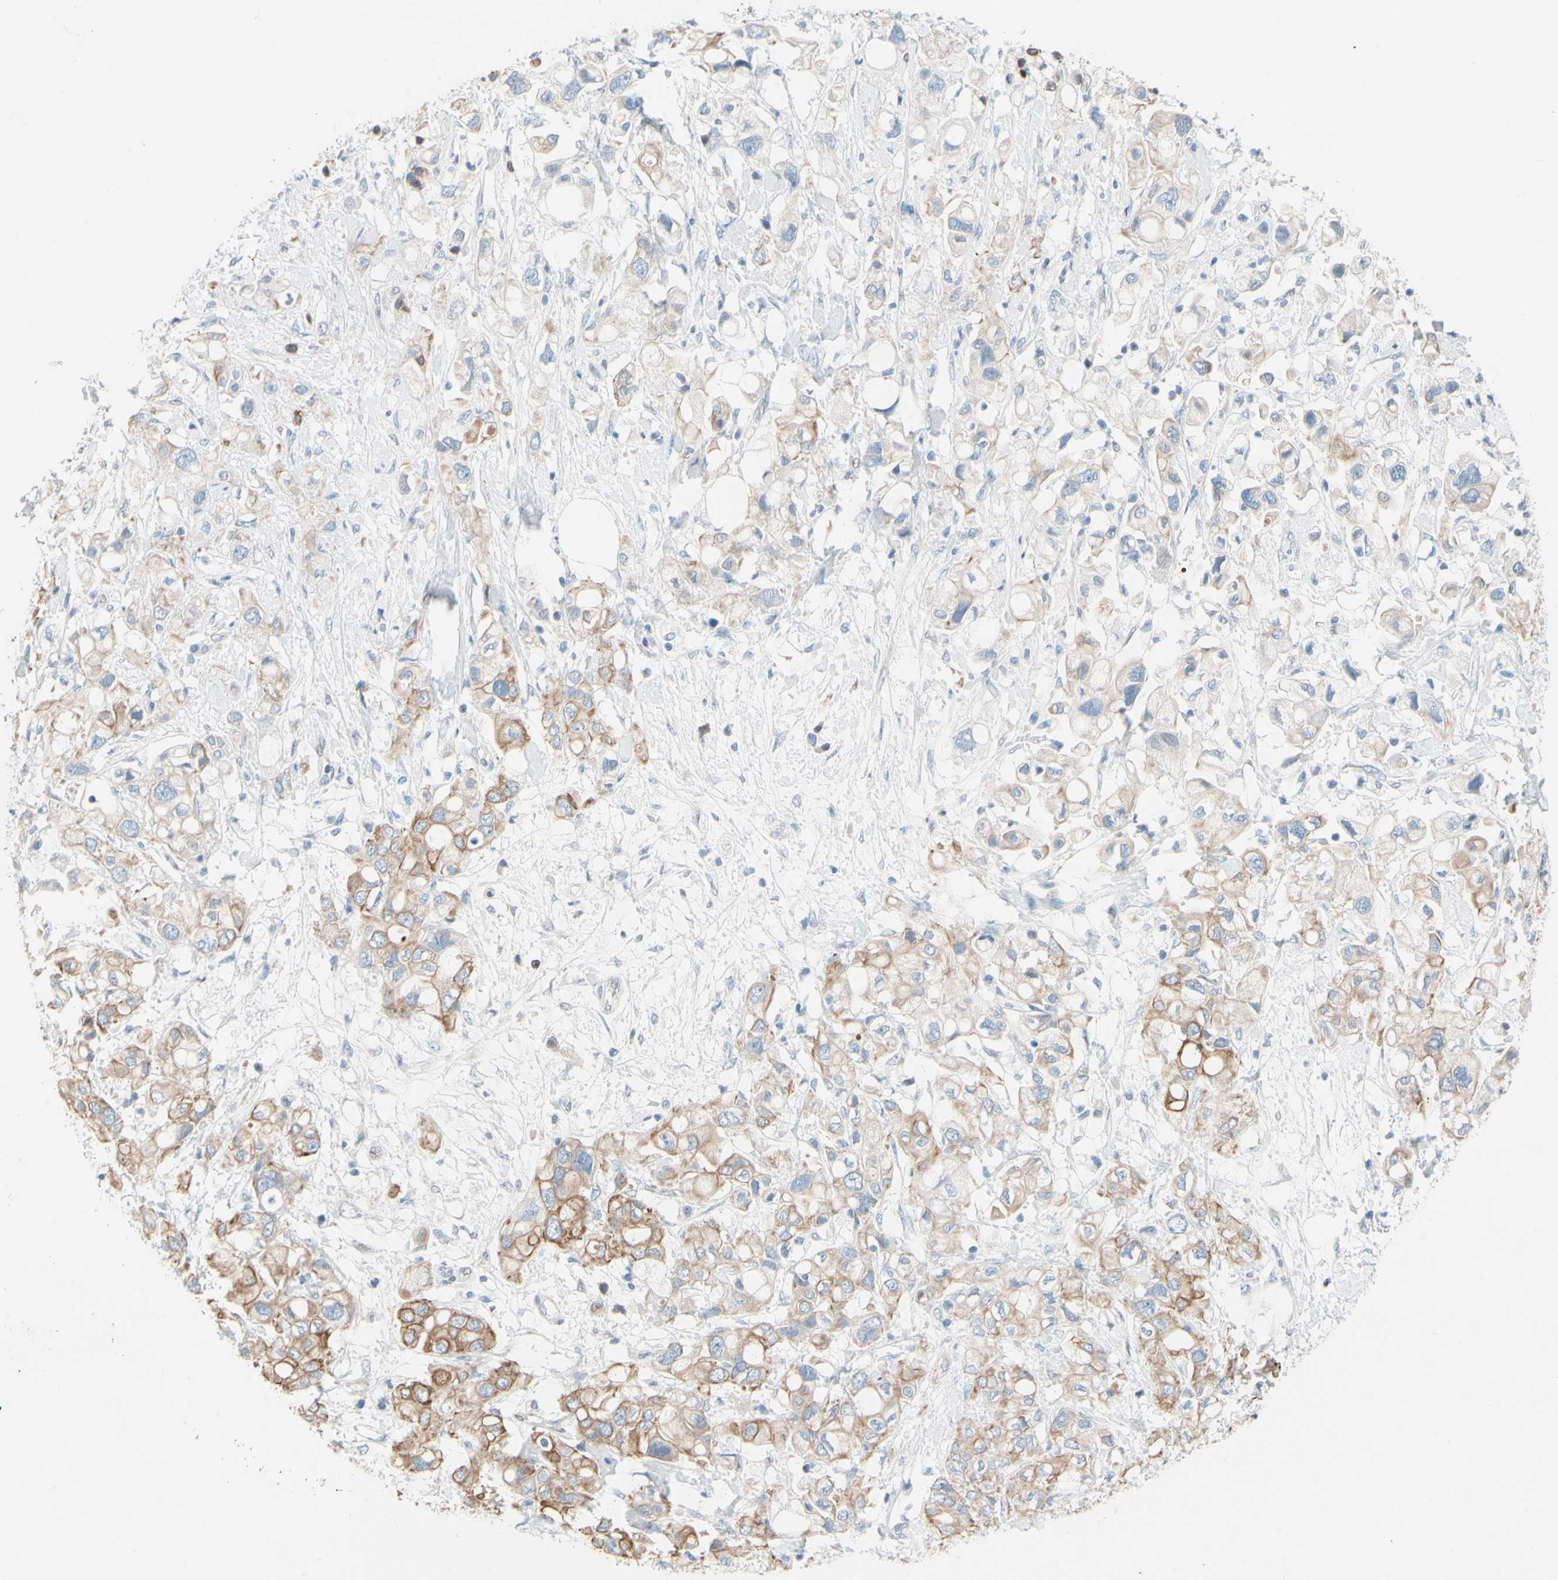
{"staining": {"intensity": "moderate", "quantity": "25%-75%", "location": "cytoplasmic/membranous"}, "tissue": "pancreatic cancer", "cell_type": "Tumor cells", "image_type": "cancer", "snomed": [{"axis": "morphology", "description": "Adenocarcinoma, NOS"}, {"axis": "topography", "description": "Pancreas"}], "caption": "Human pancreatic cancer (adenocarcinoma) stained with a brown dye shows moderate cytoplasmic/membranous positive positivity in approximately 25%-75% of tumor cells.", "gene": "ZNF132", "patient": {"sex": "female", "age": 56}}